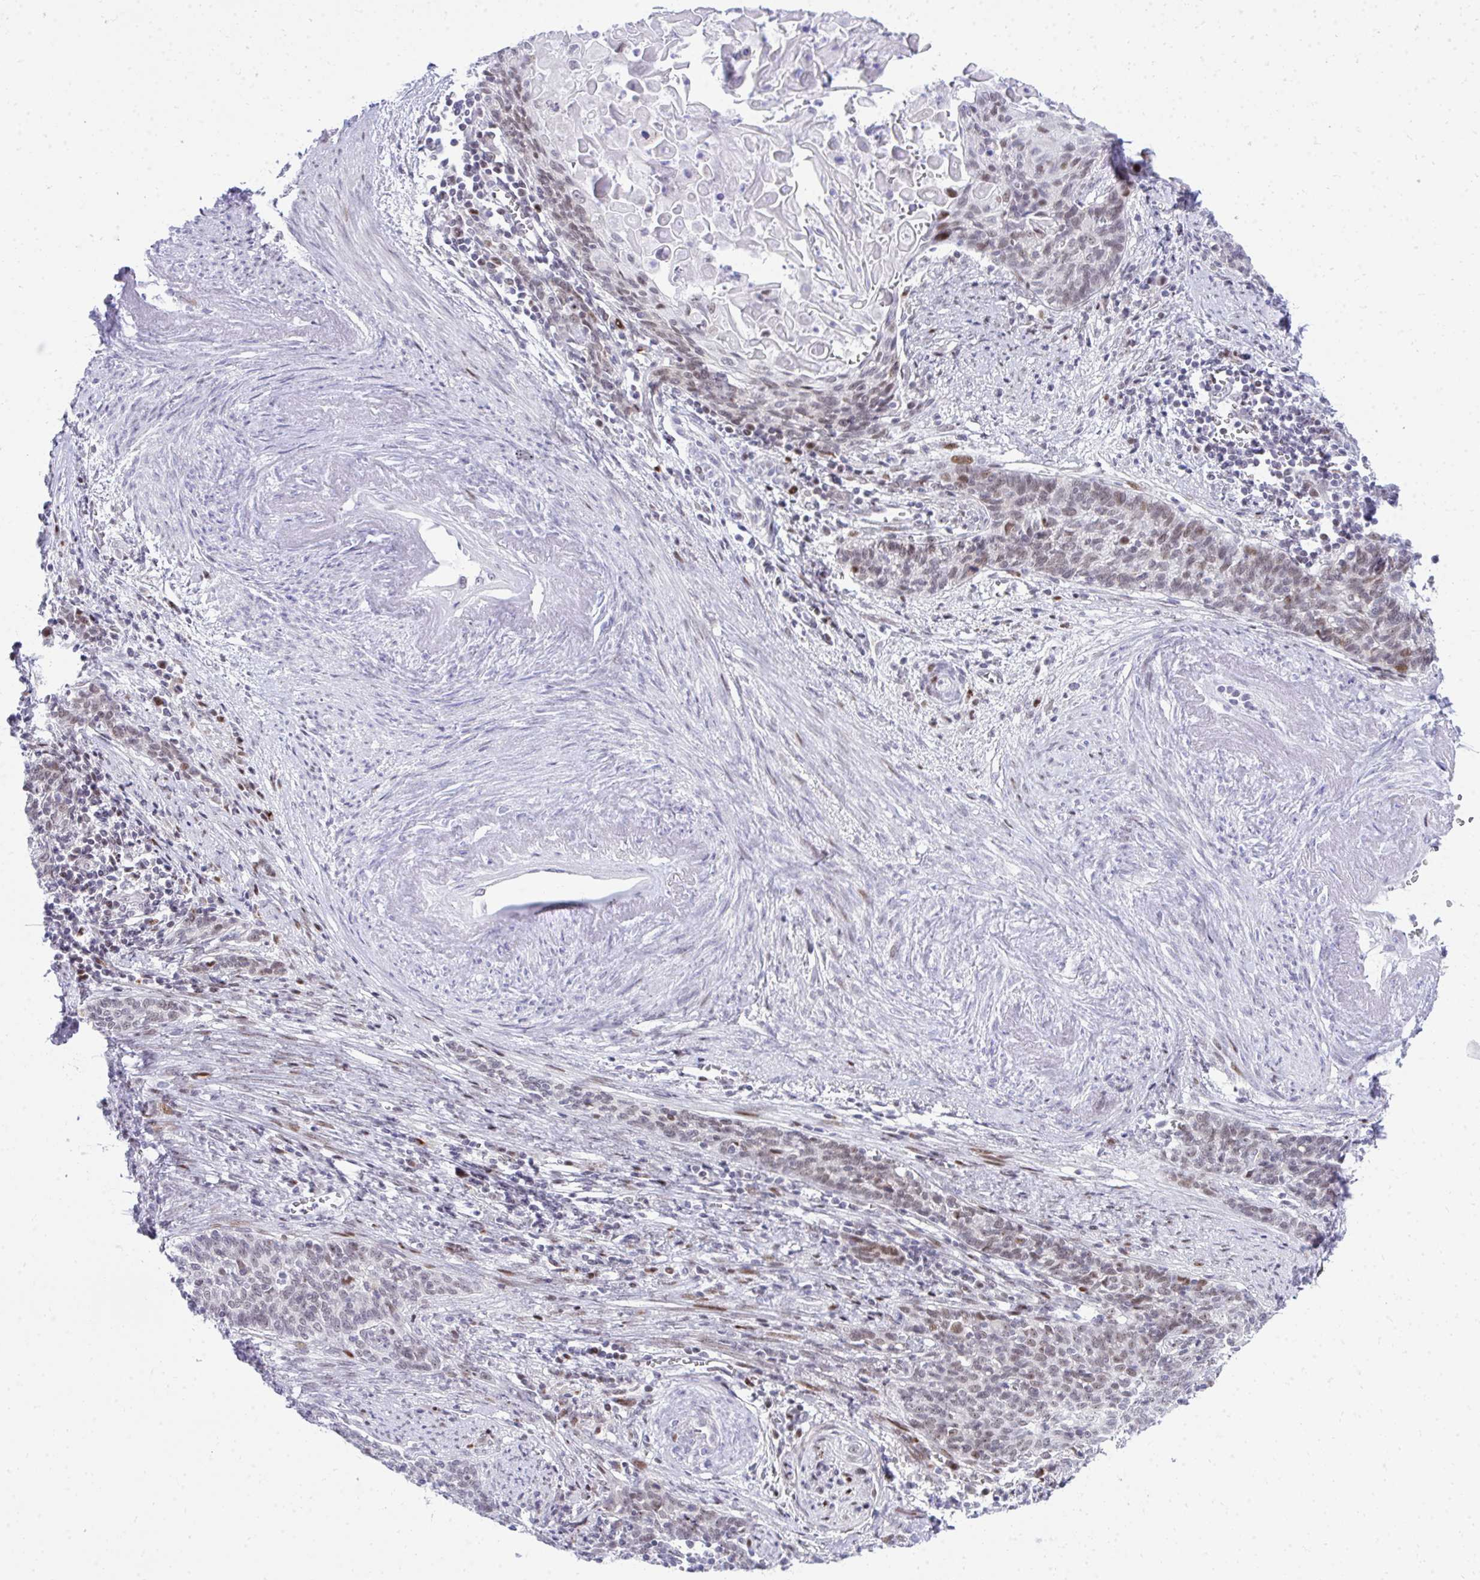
{"staining": {"intensity": "weak", "quantity": ">75%", "location": "nuclear"}, "tissue": "cervical cancer", "cell_type": "Tumor cells", "image_type": "cancer", "snomed": [{"axis": "morphology", "description": "Squamous cell carcinoma, NOS"}, {"axis": "topography", "description": "Cervix"}], "caption": "IHC of human squamous cell carcinoma (cervical) shows low levels of weak nuclear expression in about >75% of tumor cells.", "gene": "GLDN", "patient": {"sex": "female", "age": 39}}